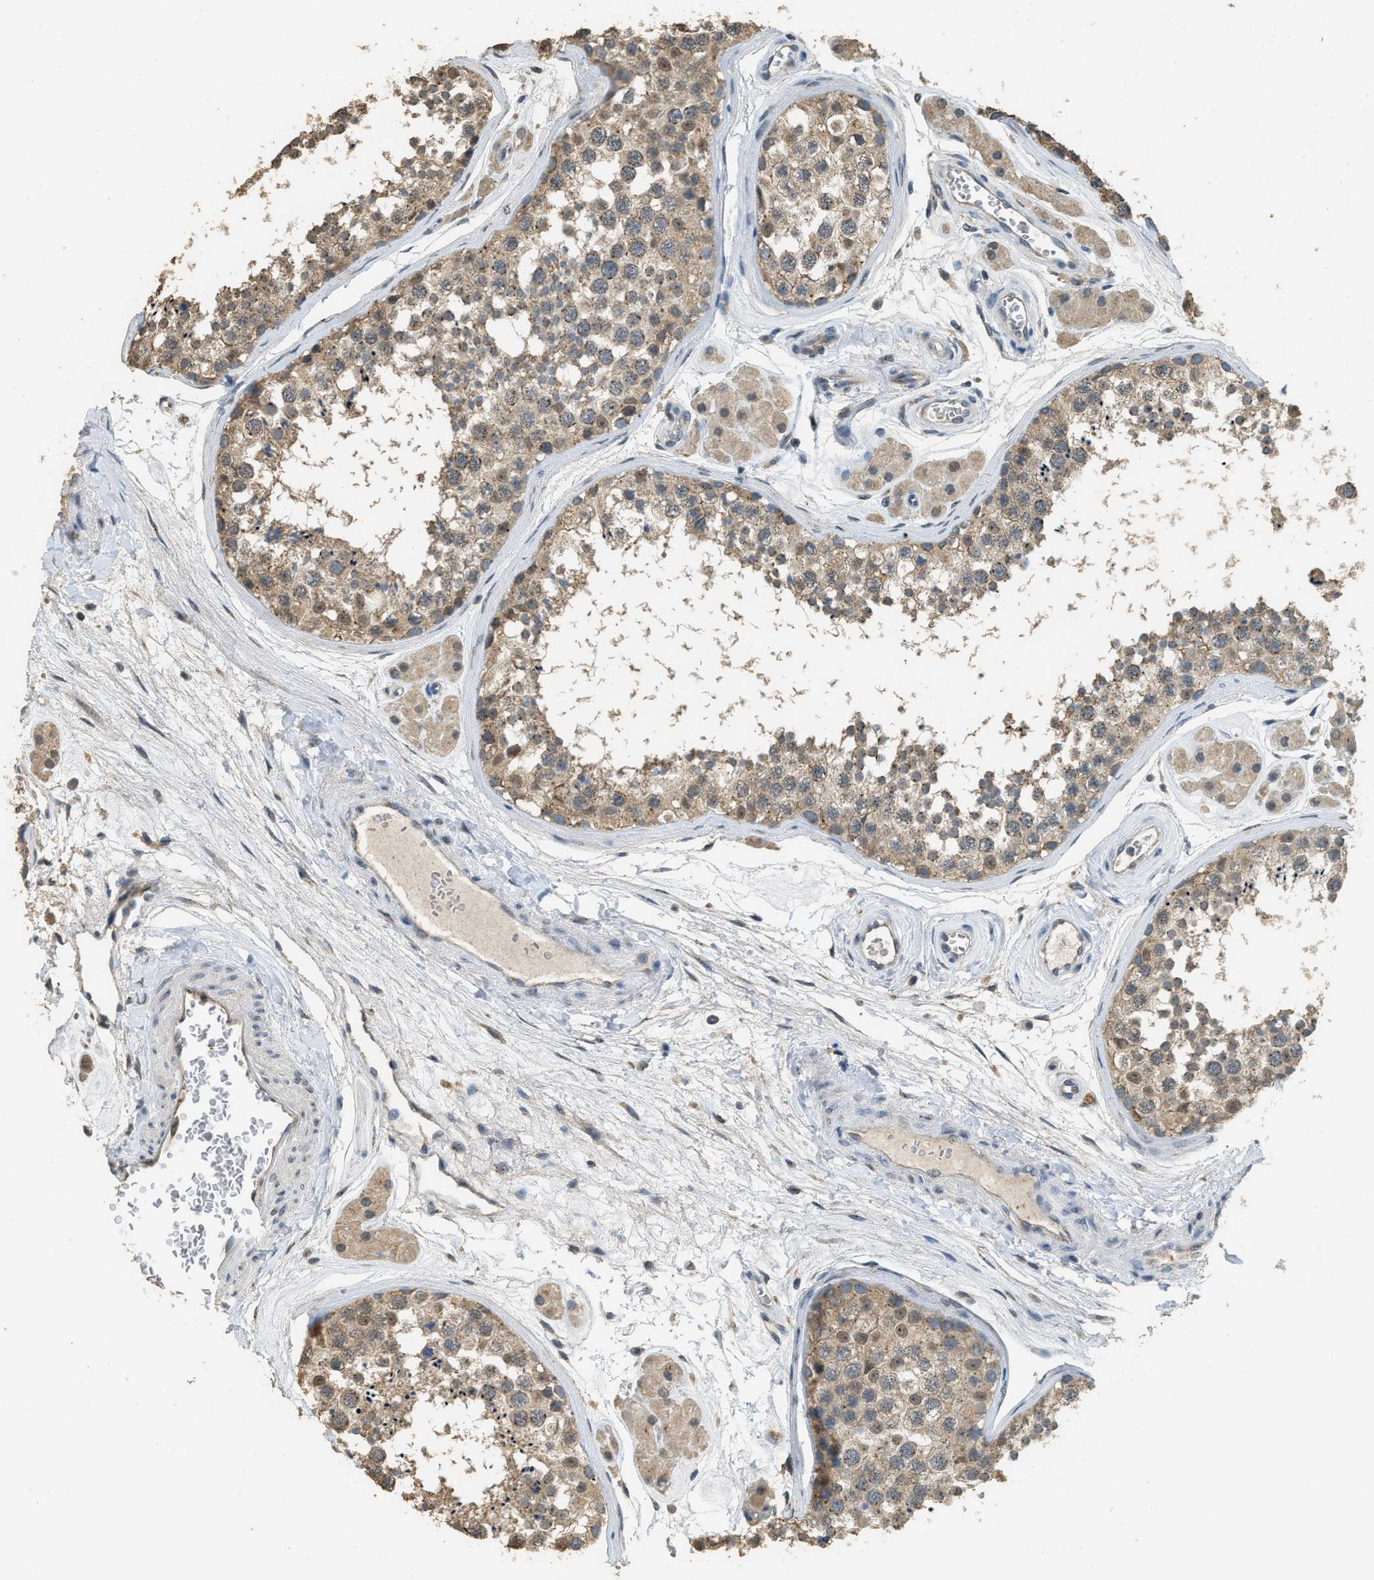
{"staining": {"intensity": "moderate", "quantity": ">75%", "location": "cytoplasmic/membranous"}, "tissue": "testis", "cell_type": "Cells in seminiferous ducts", "image_type": "normal", "snomed": [{"axis": "morphology", "description": "Normal tissue, NOS"}, {"axis": "topography", "description": "Testis"}], "caption": "Protein expression analysis of normal testis demonstrates moderate cytoplasmic/membranous positivity in approximately >75% of cells in seminiferous ducts.", "gene": "IPO7", "patient": {"sex": "male", "age": 56}}